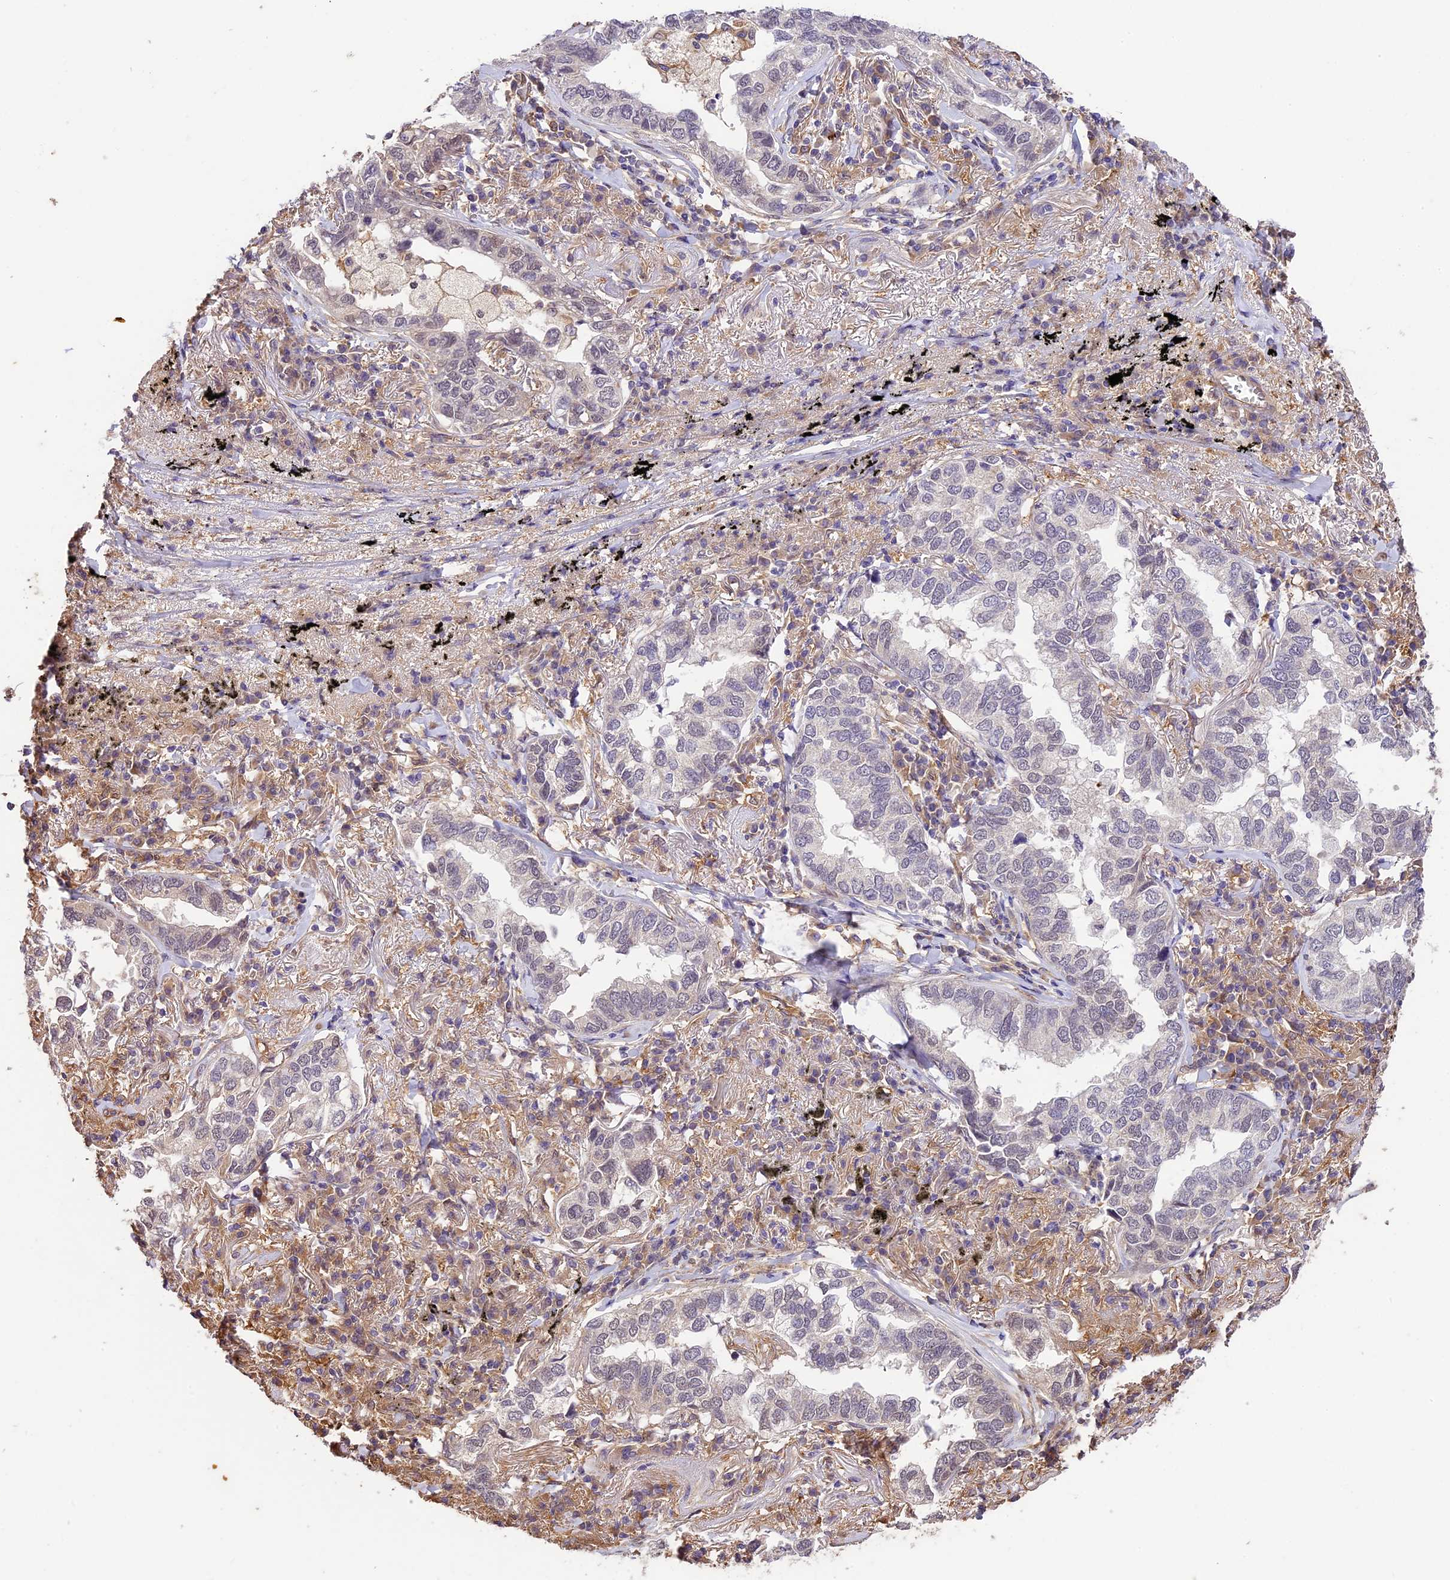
{"staining": {"intensity": "negative", "quantity": "none", "location": "none"}, "tissue": "lung cancer", "cell_type": "Tumor cells", "image_type": "cancer", "snomed": [{"axis": "morphology", "description": "Adenocarcinoma, NOS"}, {"axis": "topography", "description": "Lung"}], "caption": "Tumor cells are negative for brown protein staining in lung cancer.", "gene": "NEK8", "patient": {"sex": "male", "age": 65}}